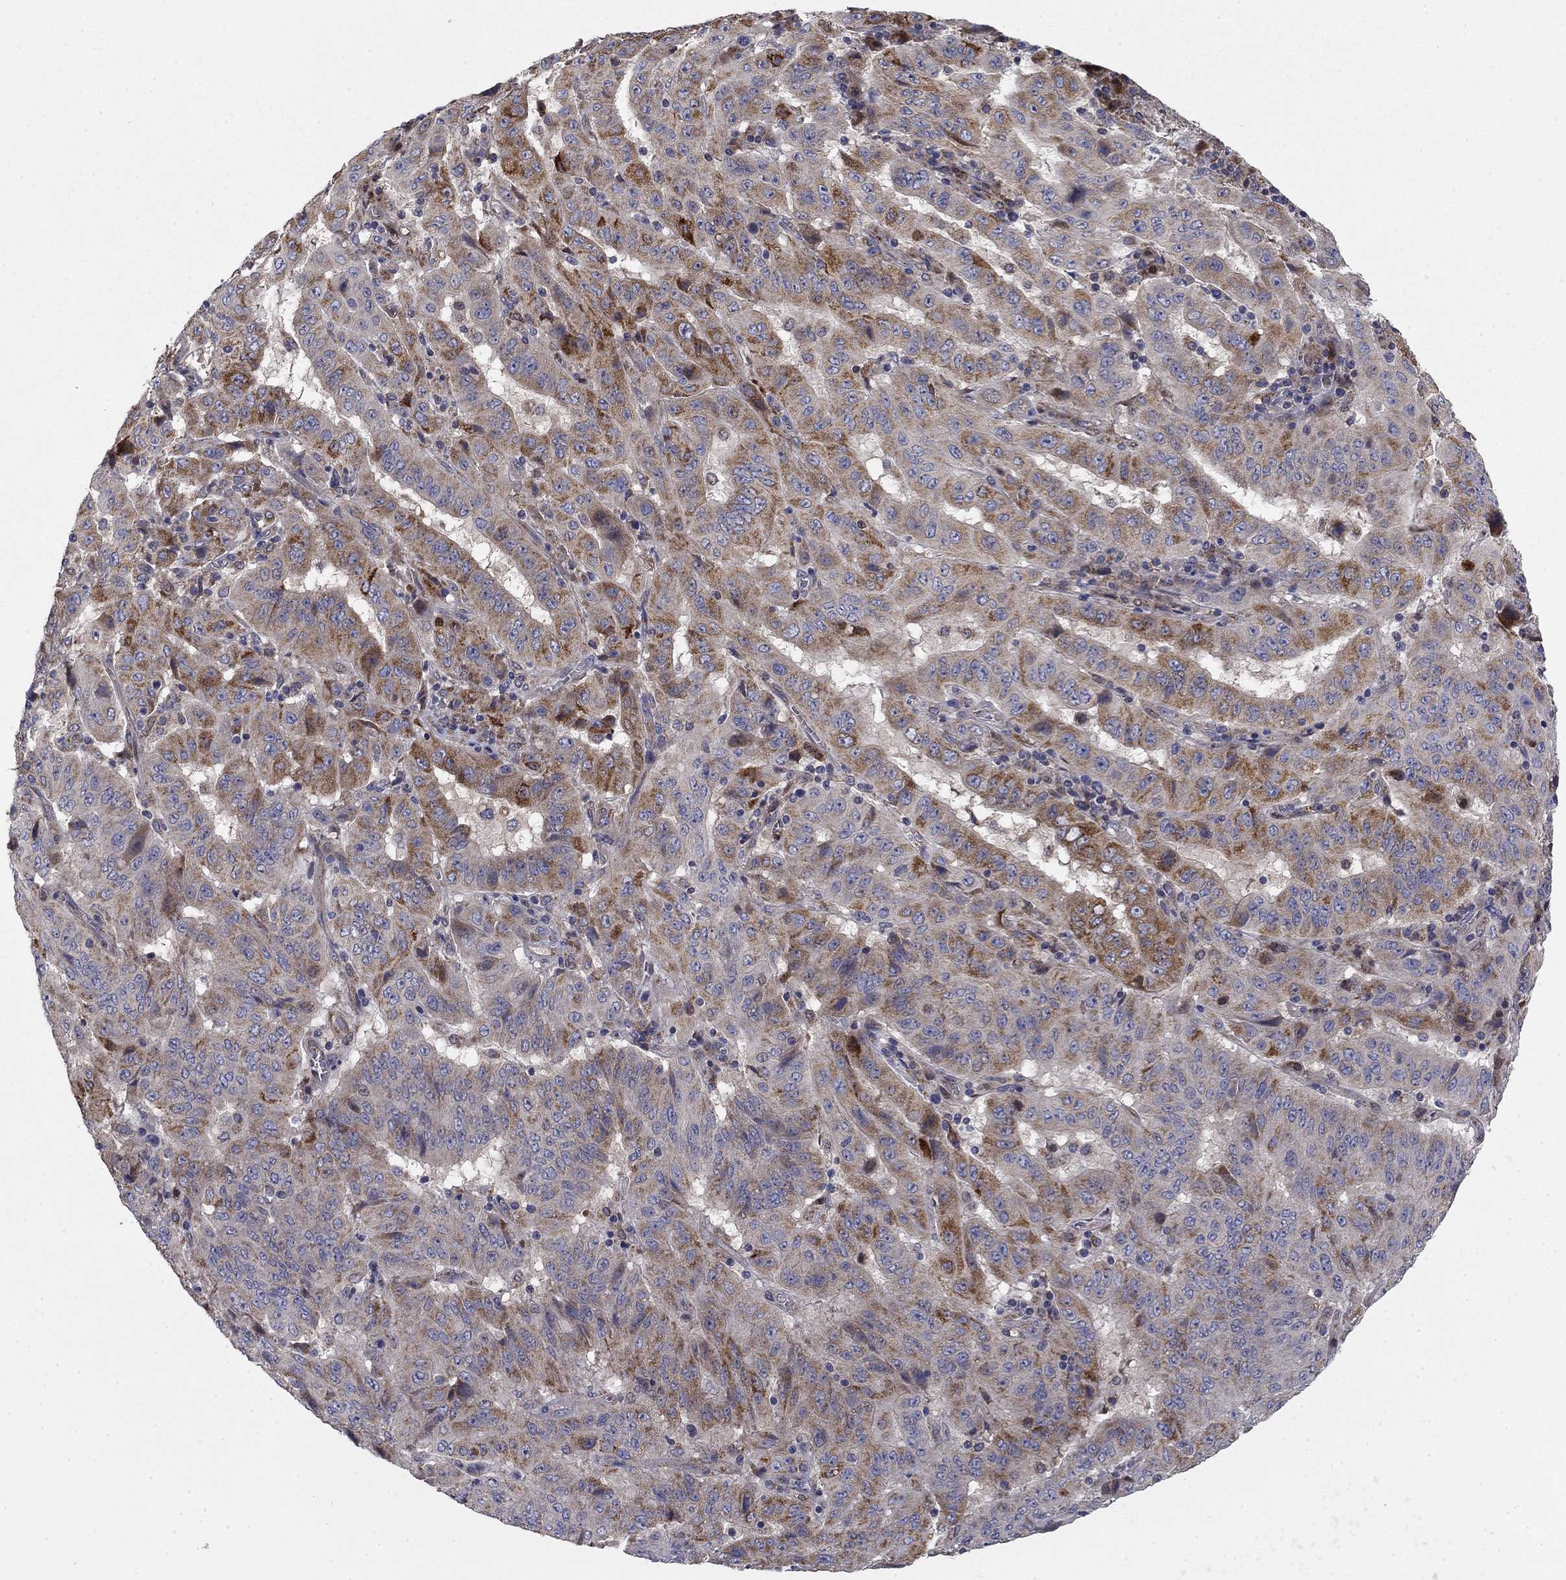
{"staining": {"intensity": "moderate", "quantity": "25%-75%", "location": "cytoplasmic/membranous"}, "tissue": "pancreatic cancer", "cell_type": "Tumor cells", "image_type": "cancer", "snomed": [{"axis": "morphology", "description": "Adenocarcinoma, NOS"}, {"axis": "topography", "description": "Pancreas"}], "caption": "A medium amount of moderate cytoplasmic/membranous staining is seen in approximately 25%-75% of tumor cells in pancreatic adenocarcinoma tissue. (DAB (3,3'-diaminobenzidine) = brown stain, brightfield microscopy at high magnification).", "gene": "MMAA", "patient": {"sex": "male", "age": 63}}